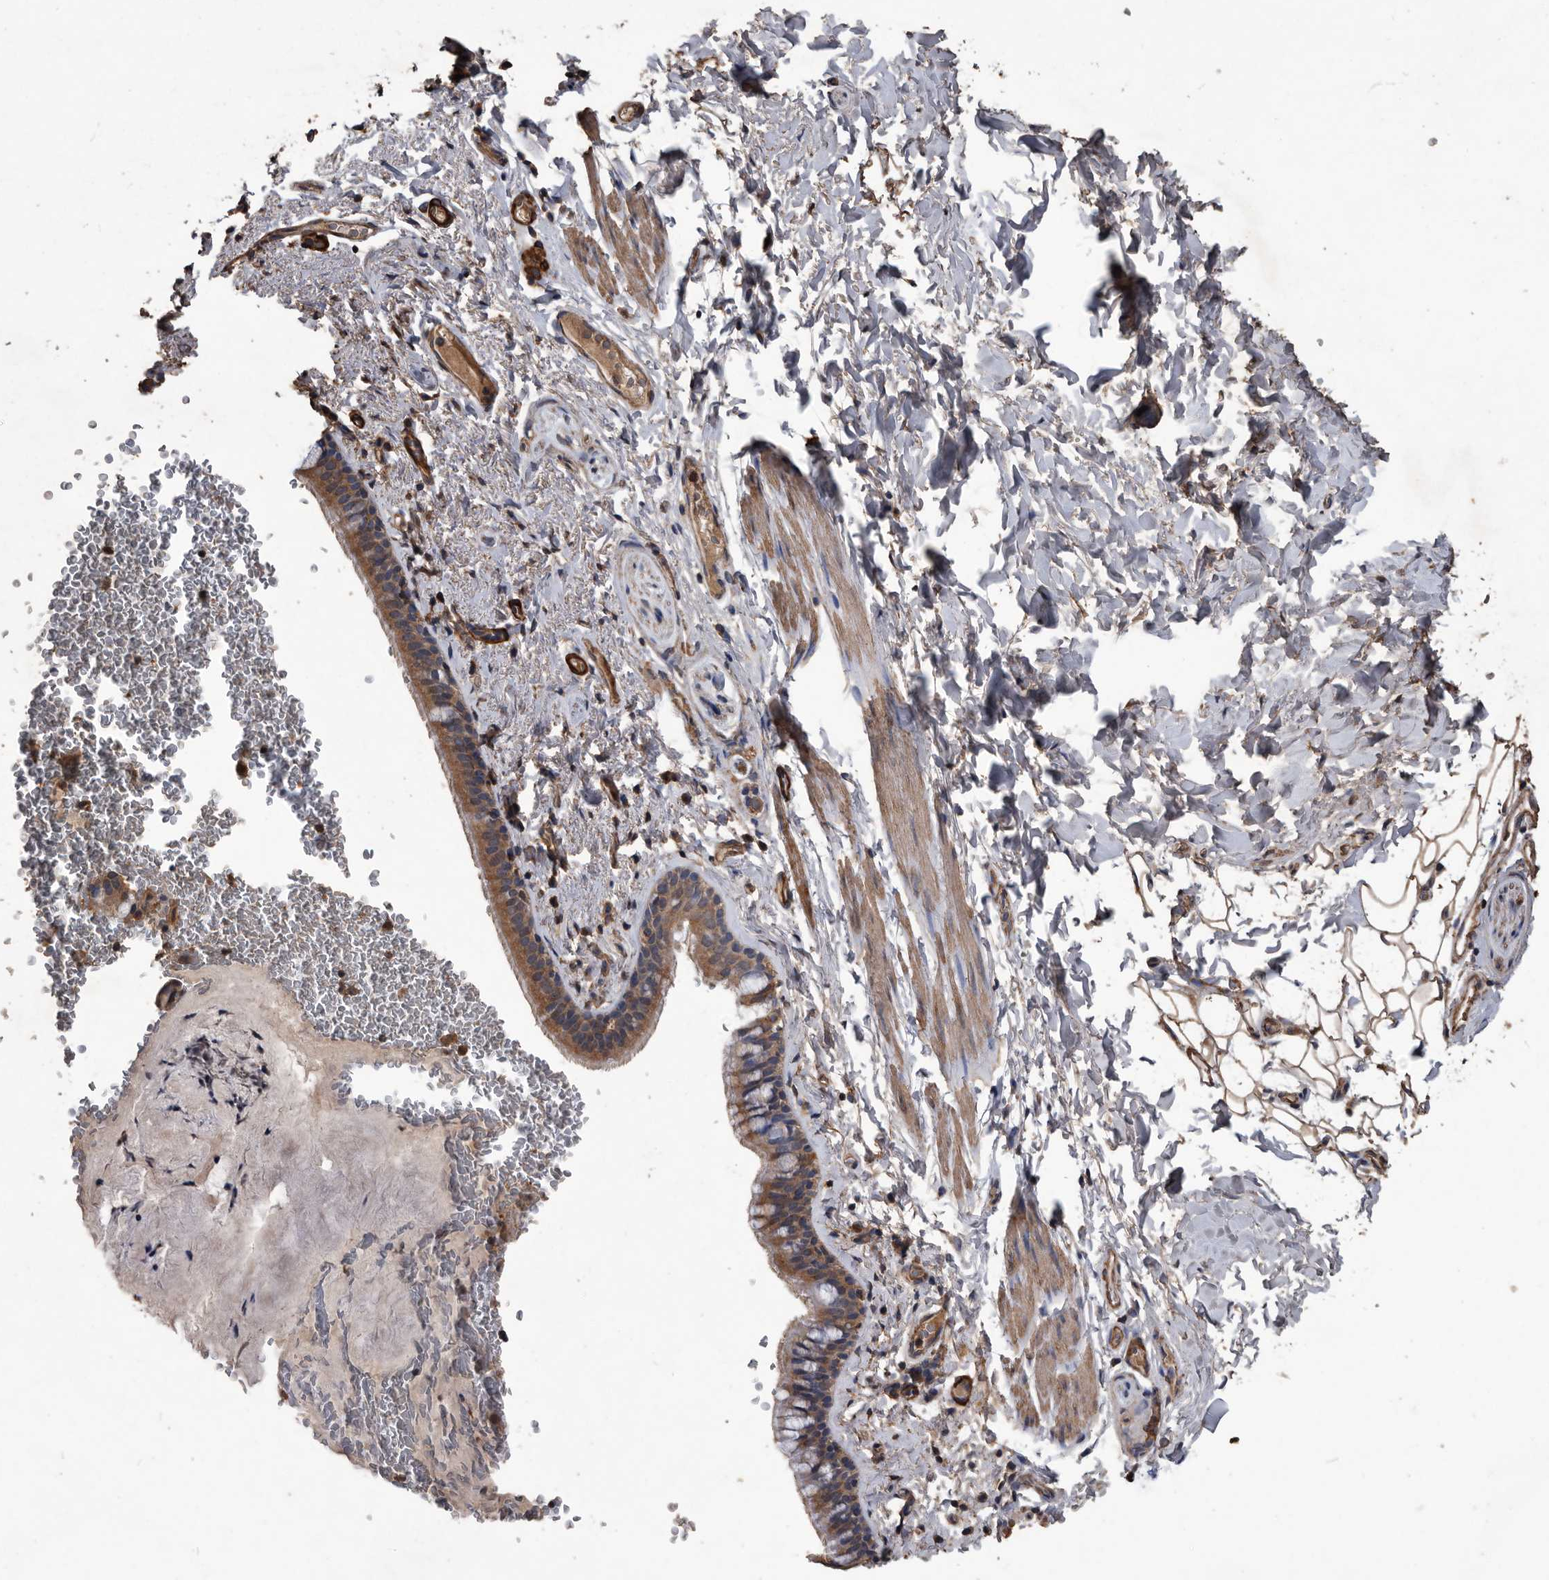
{"staining": {"intensity": "moderate", "quantity": ">75%", "location": "cytoplasmic/membranous"}, "tissue": "bronchus", "cell_type": "Respiratory epithelial cells", "image_type": "normal", "snomed": [{"axis": "morphology", "description": "Normal tissue, NOS"}, {"axis": "topography", "description": "Cartilage tissue"}, {"axis": "topography", "description": "Bronchus"}], "caption": "Bronchus stained with IHC exhibits moderate cytoplasmic/membranous expression in about >75% of respiratory epithelial cells.", "gene": "NRBP1", "patient": {"sex": "female", "age": 36}}